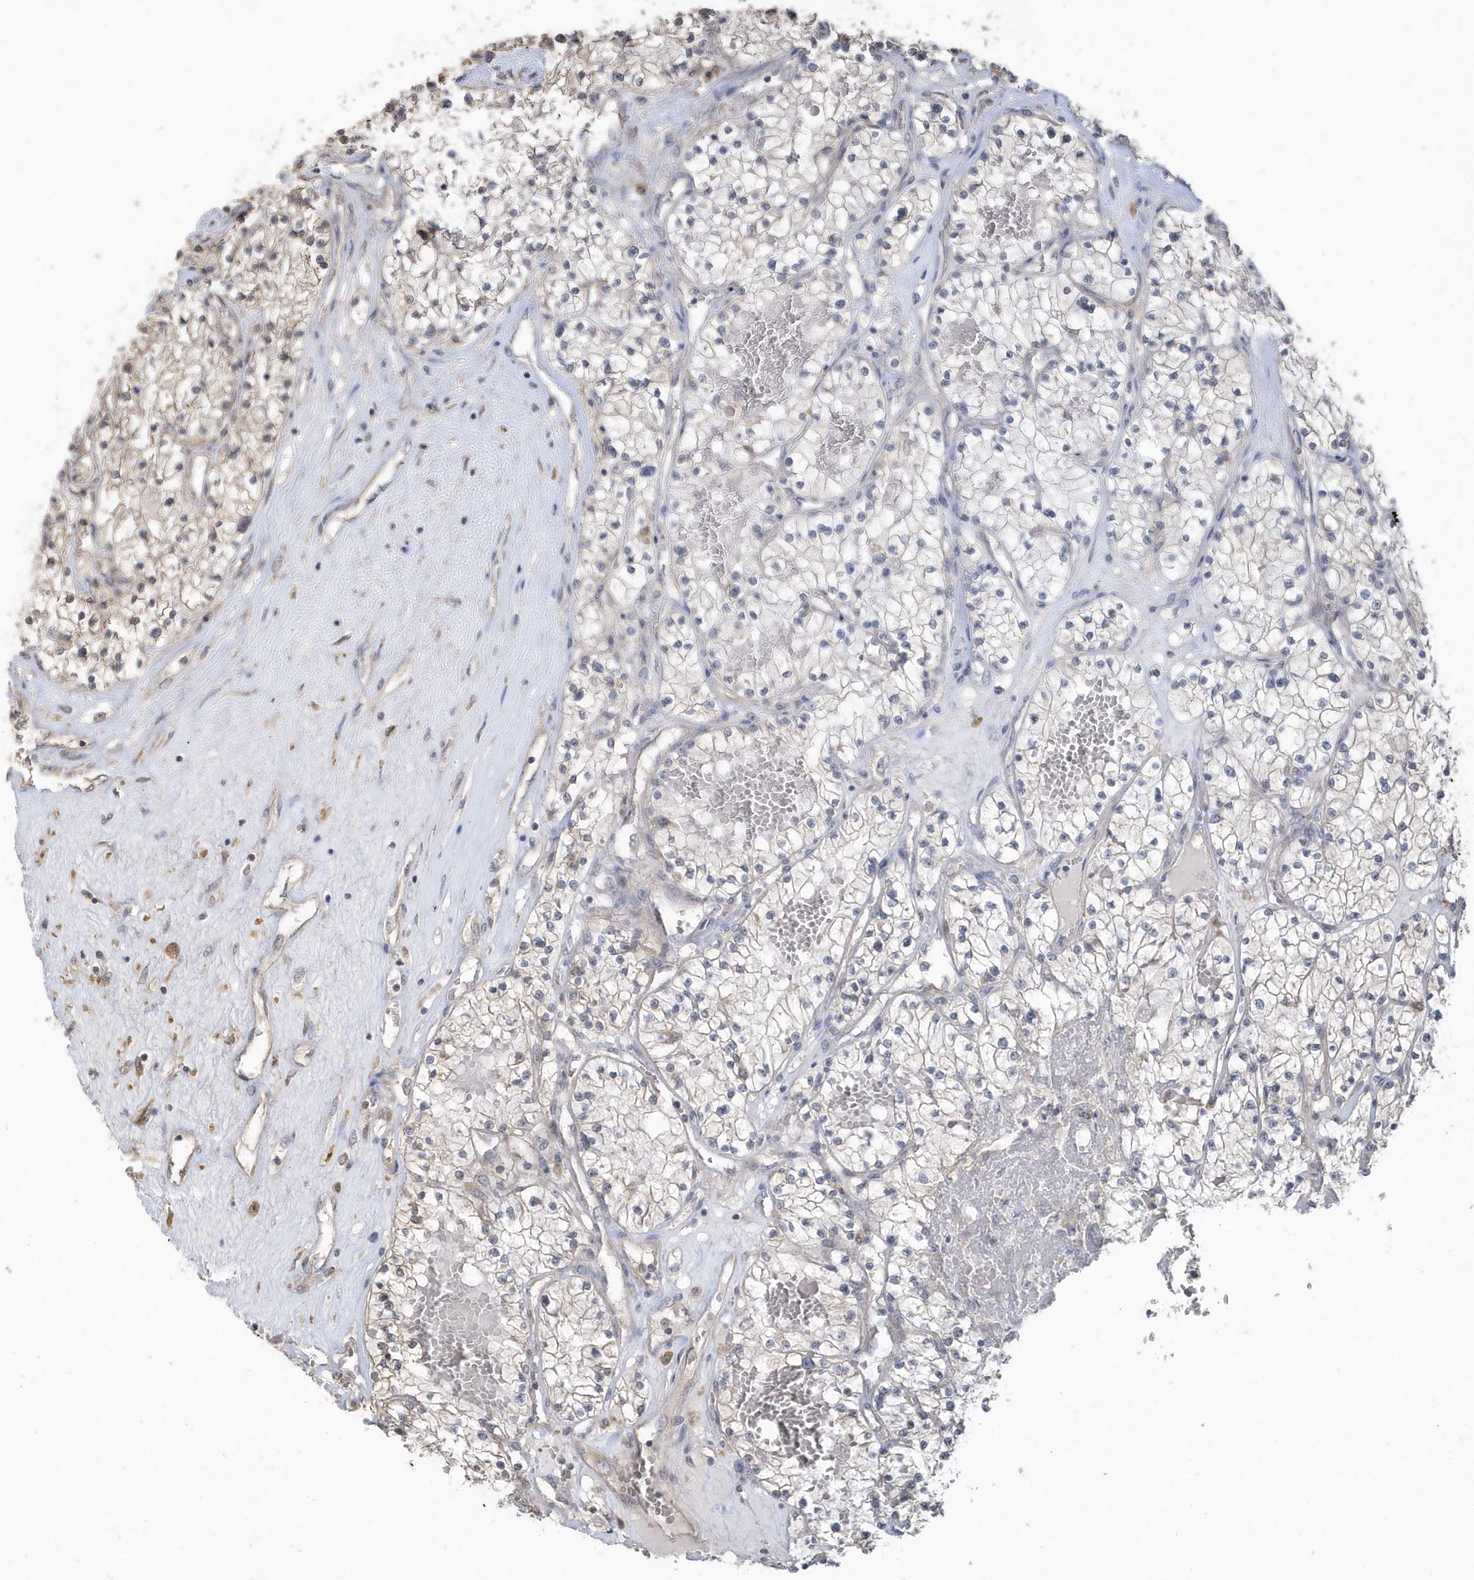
{"staining": {"intensity": "negative", "quantity": "none", "location": "none"}, "tissue": "renal cancer", "cell_type": "Tumor cells", "image_type": "cancer", "snomed": [{"axis": "morphology", "description": "Normal tissue, NOS"}, {"axis": "morphology", "description": "Adenocarcinoma, NOS"}, {"axis": "topography", "description": "Kidney"}], "caption": "Immunohistochemistry (IHC) histopathology image of neoplastic tissue: human adenocarcinoma (renal) stained with DAB (3,3'-diaminobenzidine) reveals no significant protein staining in tumor cells. Nuclei are stained in blue.", "gene": "HERPUD1", "patient": {"sex": "male", "age": 68}}